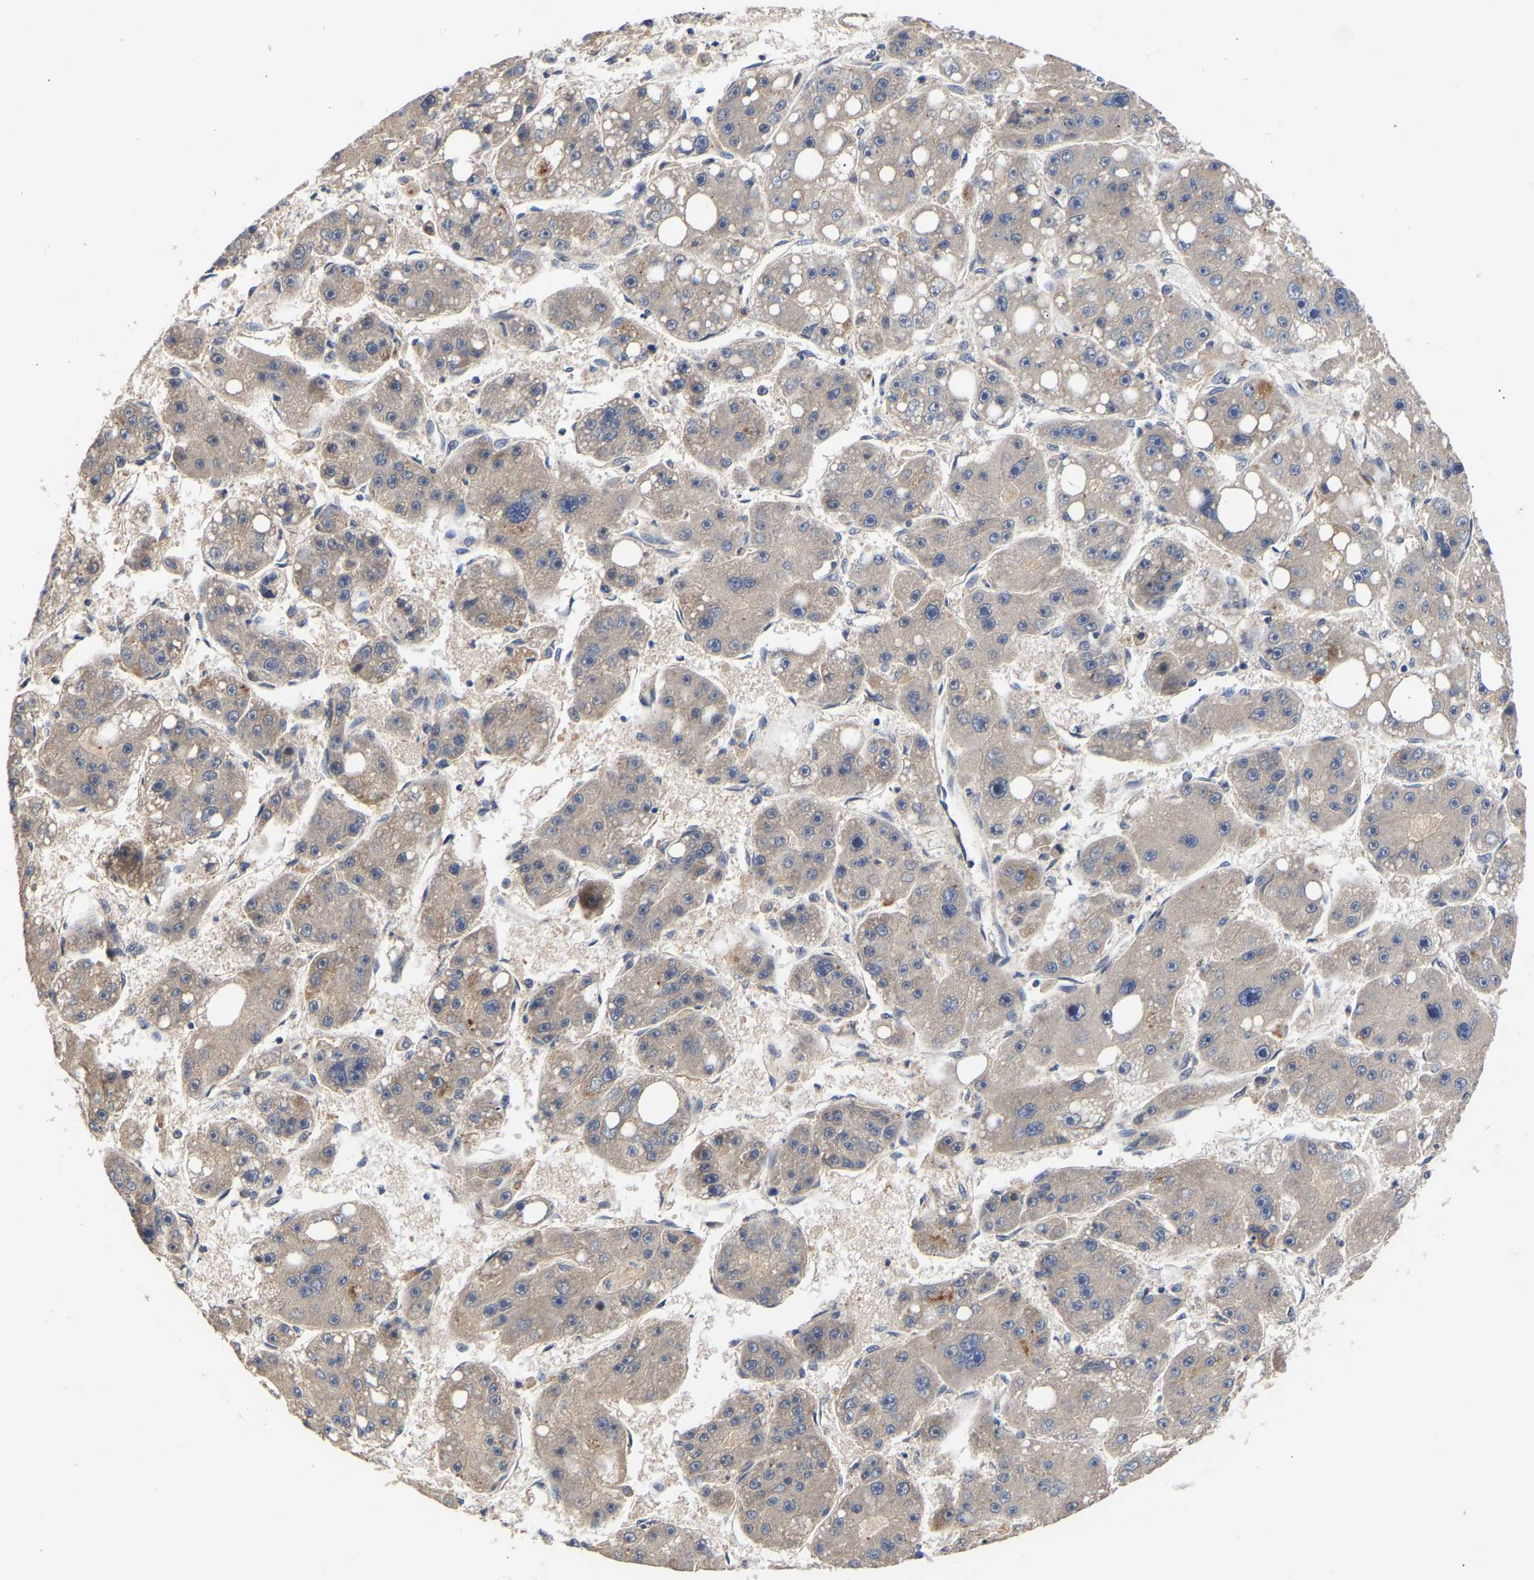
{"staining": {"intensity": "weak", "quantity": "<25%", "location": "cytoplasmic/membranous"}, "tissue": "liver cancer", "cell_type": "Tumor cells", "image_type": "cancer", "snomed": [{"axis": "morphology", "description": "Carcinoma, Hepatocellular, NOS"}, {"axis": "topography", "description": "Liver"}], "caption": "Tumor cells show no significant protein expression in liver cancer (hepatocellular carcinoma).", "gene": "KASH5", "patient": {"sex": "female", "age": 61}}